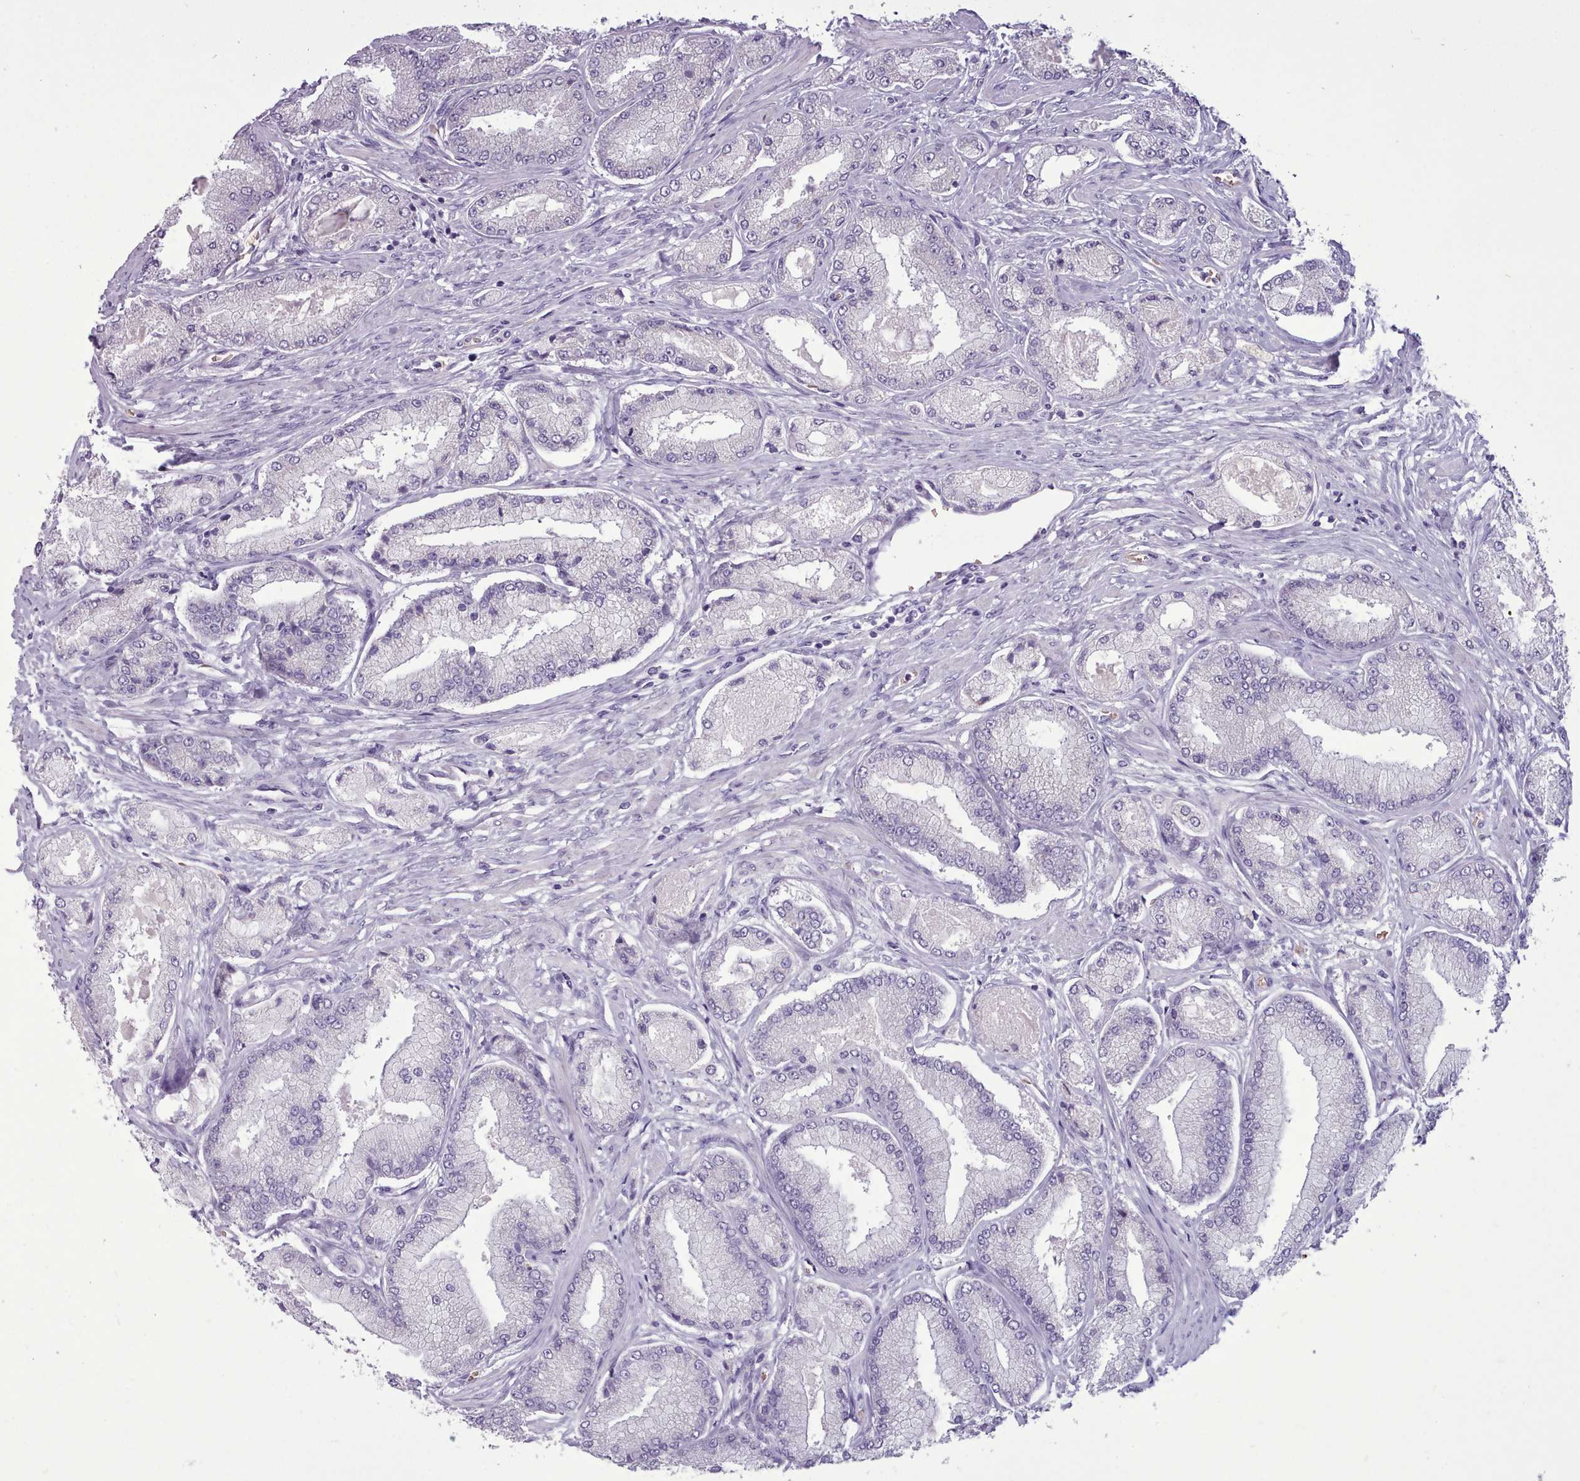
{"staining": {"intensity": "negative", "quantity": "none", "location": "none"}, "tissue": "prostate cancer", "cell_type": "Tumor cells", "image_type": "cancer", "snomed": [{"axis": "morphology", "description": "Adenocarcinoma, Low grade"}, {"axis": "topography", "description": "Prostate"}], "caption": "This photomicrograph is of prostate low-grade adenocarcinoma stained with immunohistochemistry (IHC) to label a protein in brown with the nuclei are counter-stained blue. There is no staining in tumor cells.", "gene": "AK4", "patient": {"sex": "male", "age": 74}}